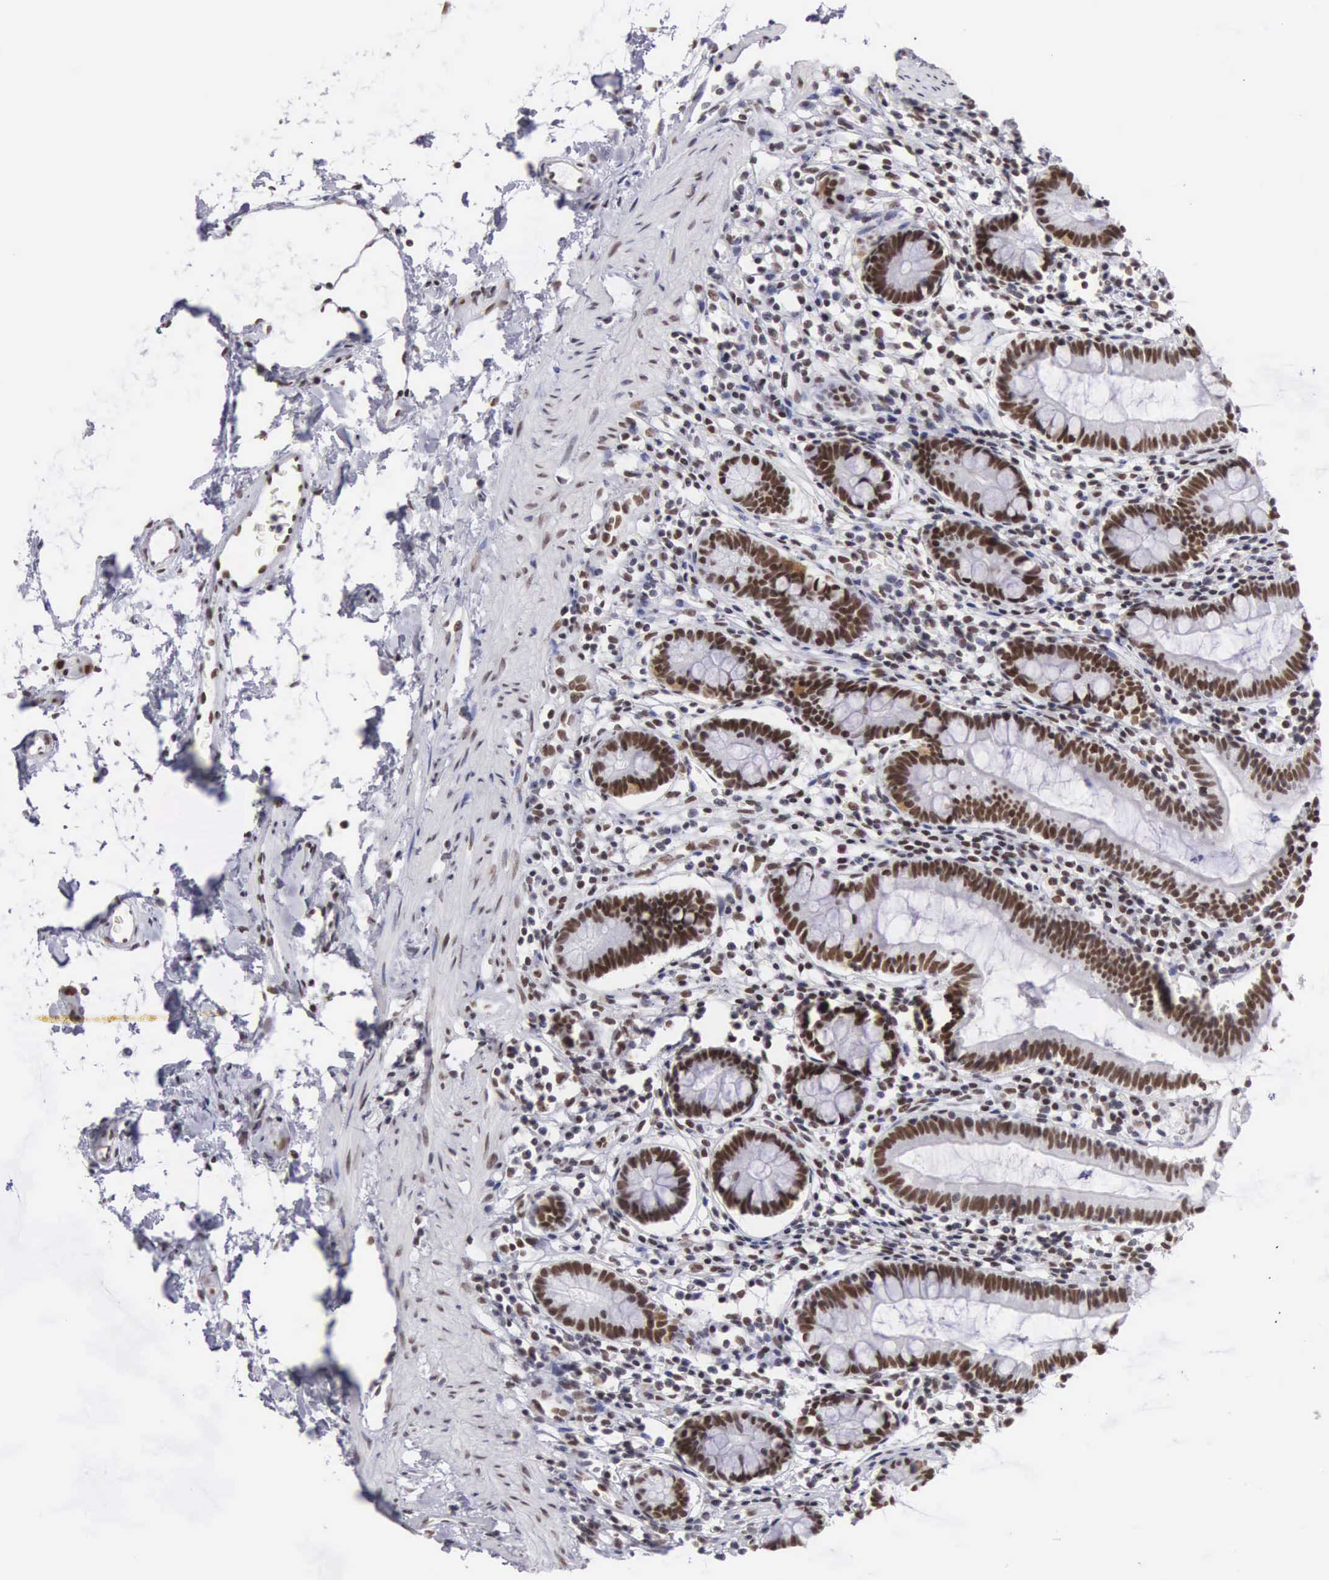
{"staining": {"intensity": "strong", "quantity": ">75%", "location": "nuclear"}, "tissue": "small intestine", "cell_type": "Glandular cells", "image_type": "normal", "snomed": [{"axis": "morphology", "description": "Normal tissue, NOS"}, {"axis": "topography", "description": "Small intestine"}], "caption": "Immunohistochemistry of normal human small intestine demonstrates high levels of strong nuclear staining in approximately >75% of glandular cells. The staining was performed using DAB to visualize the protein expression in brown, while the nuclei were stained in blue with hematoxylin (Magnification: 20x).", "gene": "CSTF2", "patient": {"sex": "female", "age": 37}}